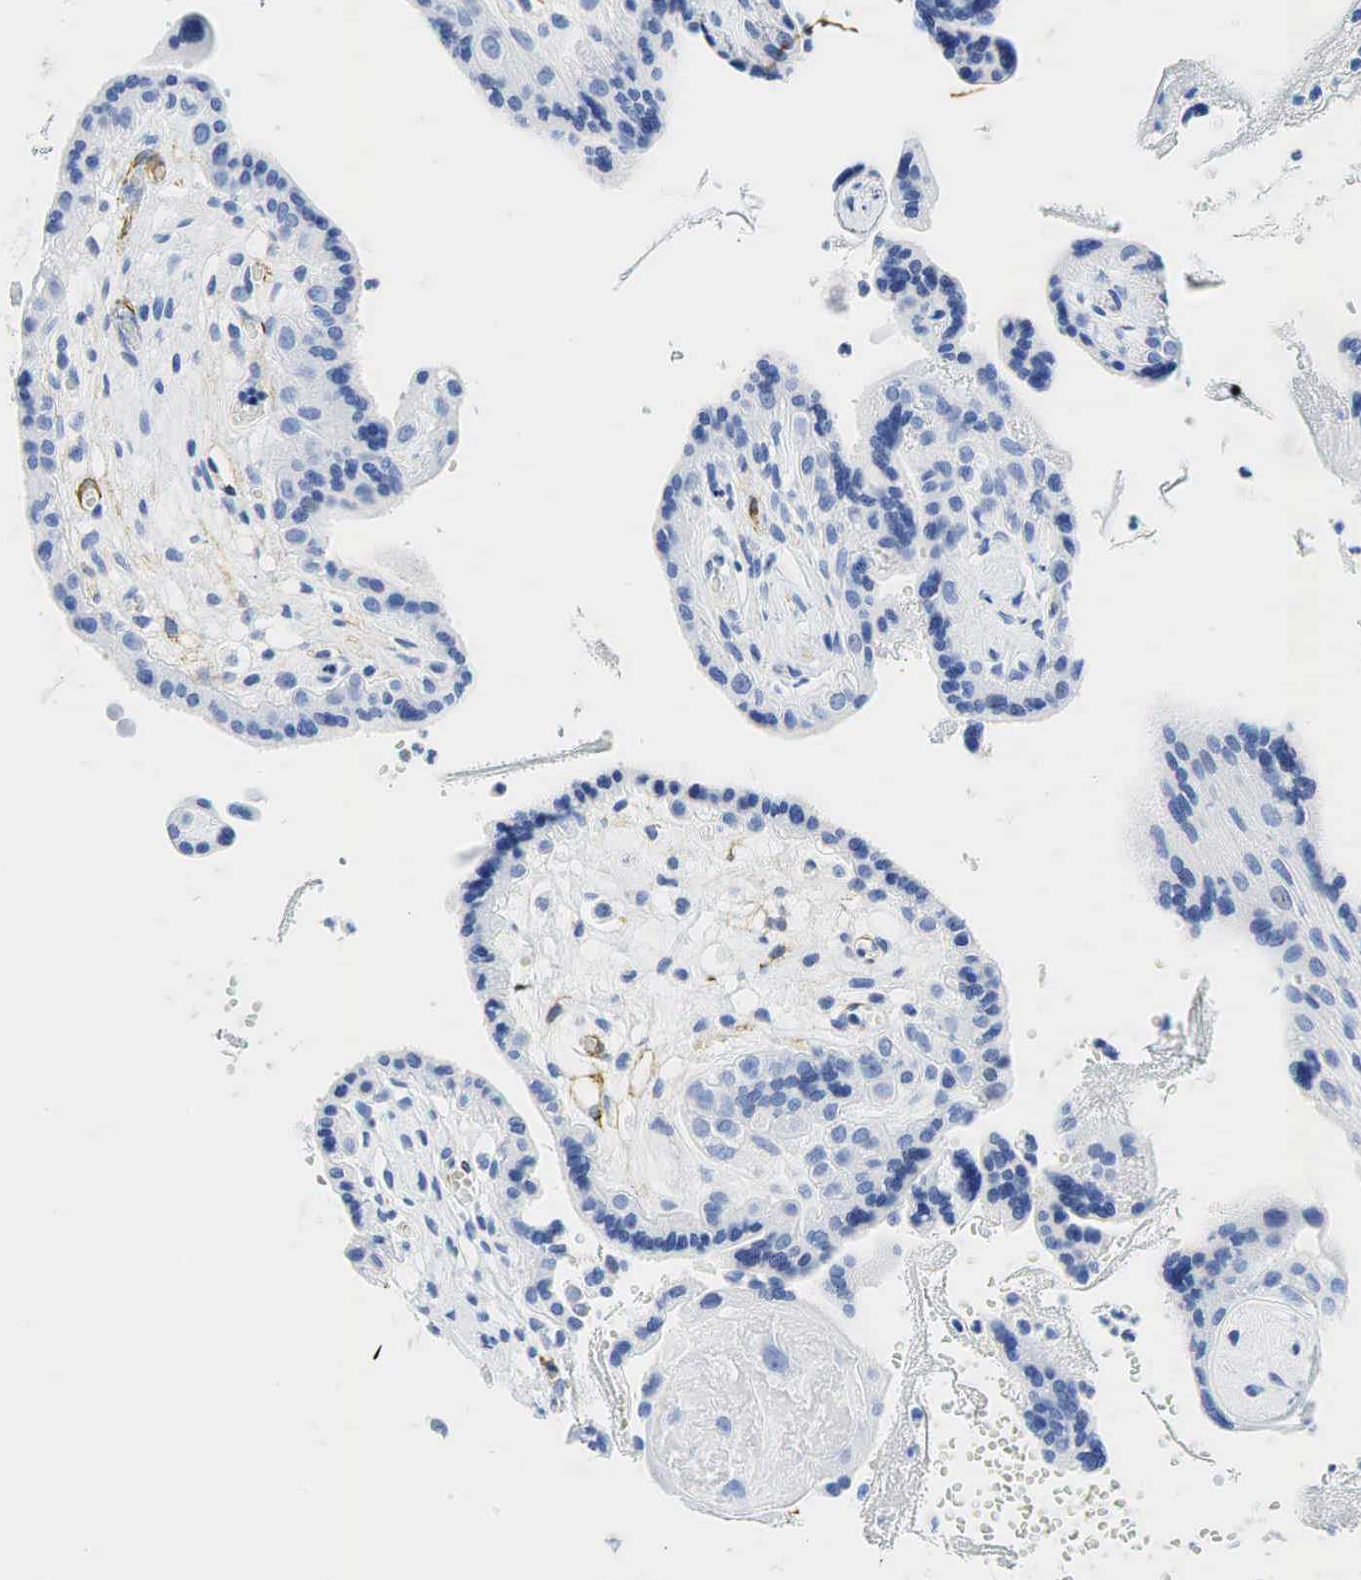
{"staining": {"intensity": "negative", "quantity": "none", "location": "none"}, "tissue": "placenta", "cell_type": "Decidual cells", "image_type": "normal", "snomed": [{"axis": "morphology", "description": "Normal tissue, NOS"}, {"axis": "topography", "description": "Placenta"}], "caption": "High power microscopy photomicrograph of an immunohistochemistry histopathology image of unremarkable placenta, revealing no significant expression in decidual cells. The staining is performed using DAB (3,3'-diaminobenzidine) brown chromogen with nuclei counter-stained in using hematoxylin.", "gene": "ACTA1", "patient": {"sex": "female", "age": 24}}